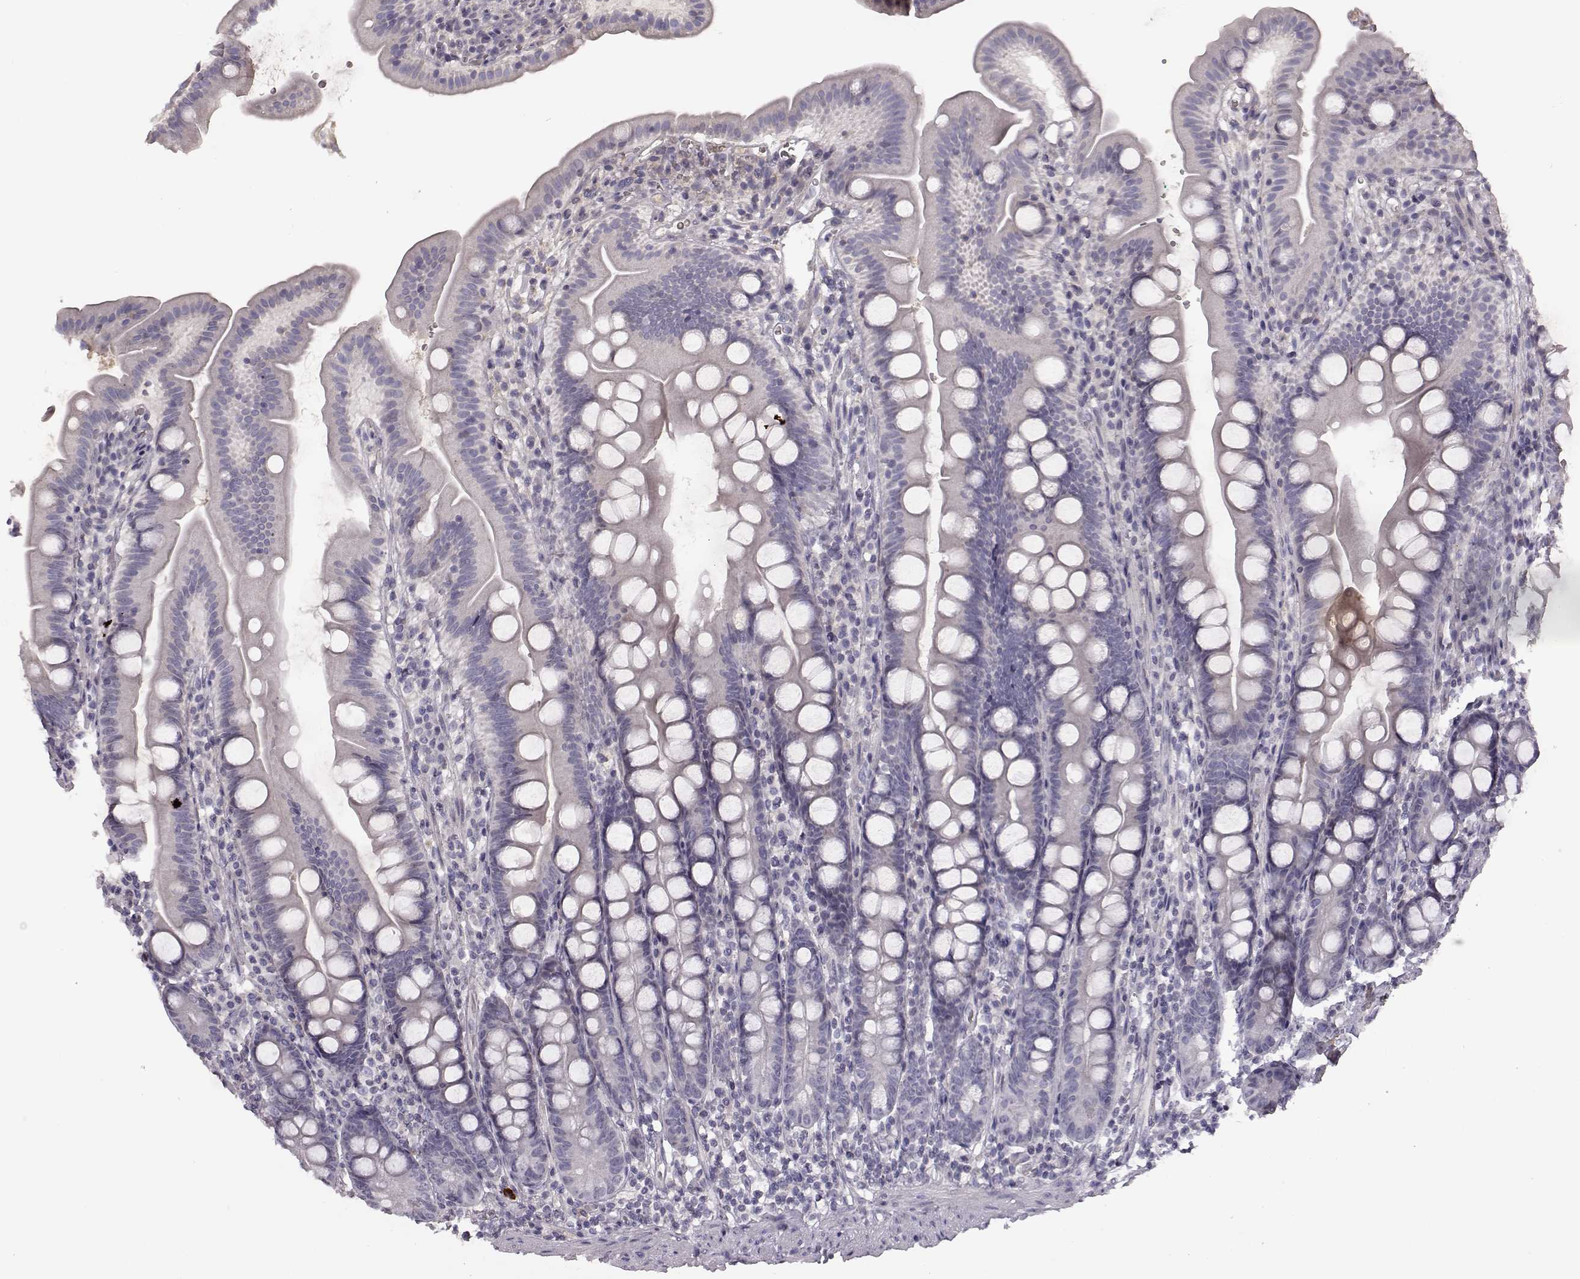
{"staining": {"intensity": "negative", "quantity": "none", "location": "none"}, "tissue": "duodenum", "cell_type": "Glandular cells", "image_type": "normal", "snomed": [{"axis": "morphology", "description": "Normal tissue, NOS"}, {"axis": "topography", "description": "Duodenum"}], "caption": "Immunohistochemistry micrograph of normal duodenum: duodenum stained with DAB (3,3'-diaminobenzidine) demonstrates no significant protein staining in glandular cells.", "gene": "TLX3", "patient": {"sex": "female", "age": 67}}